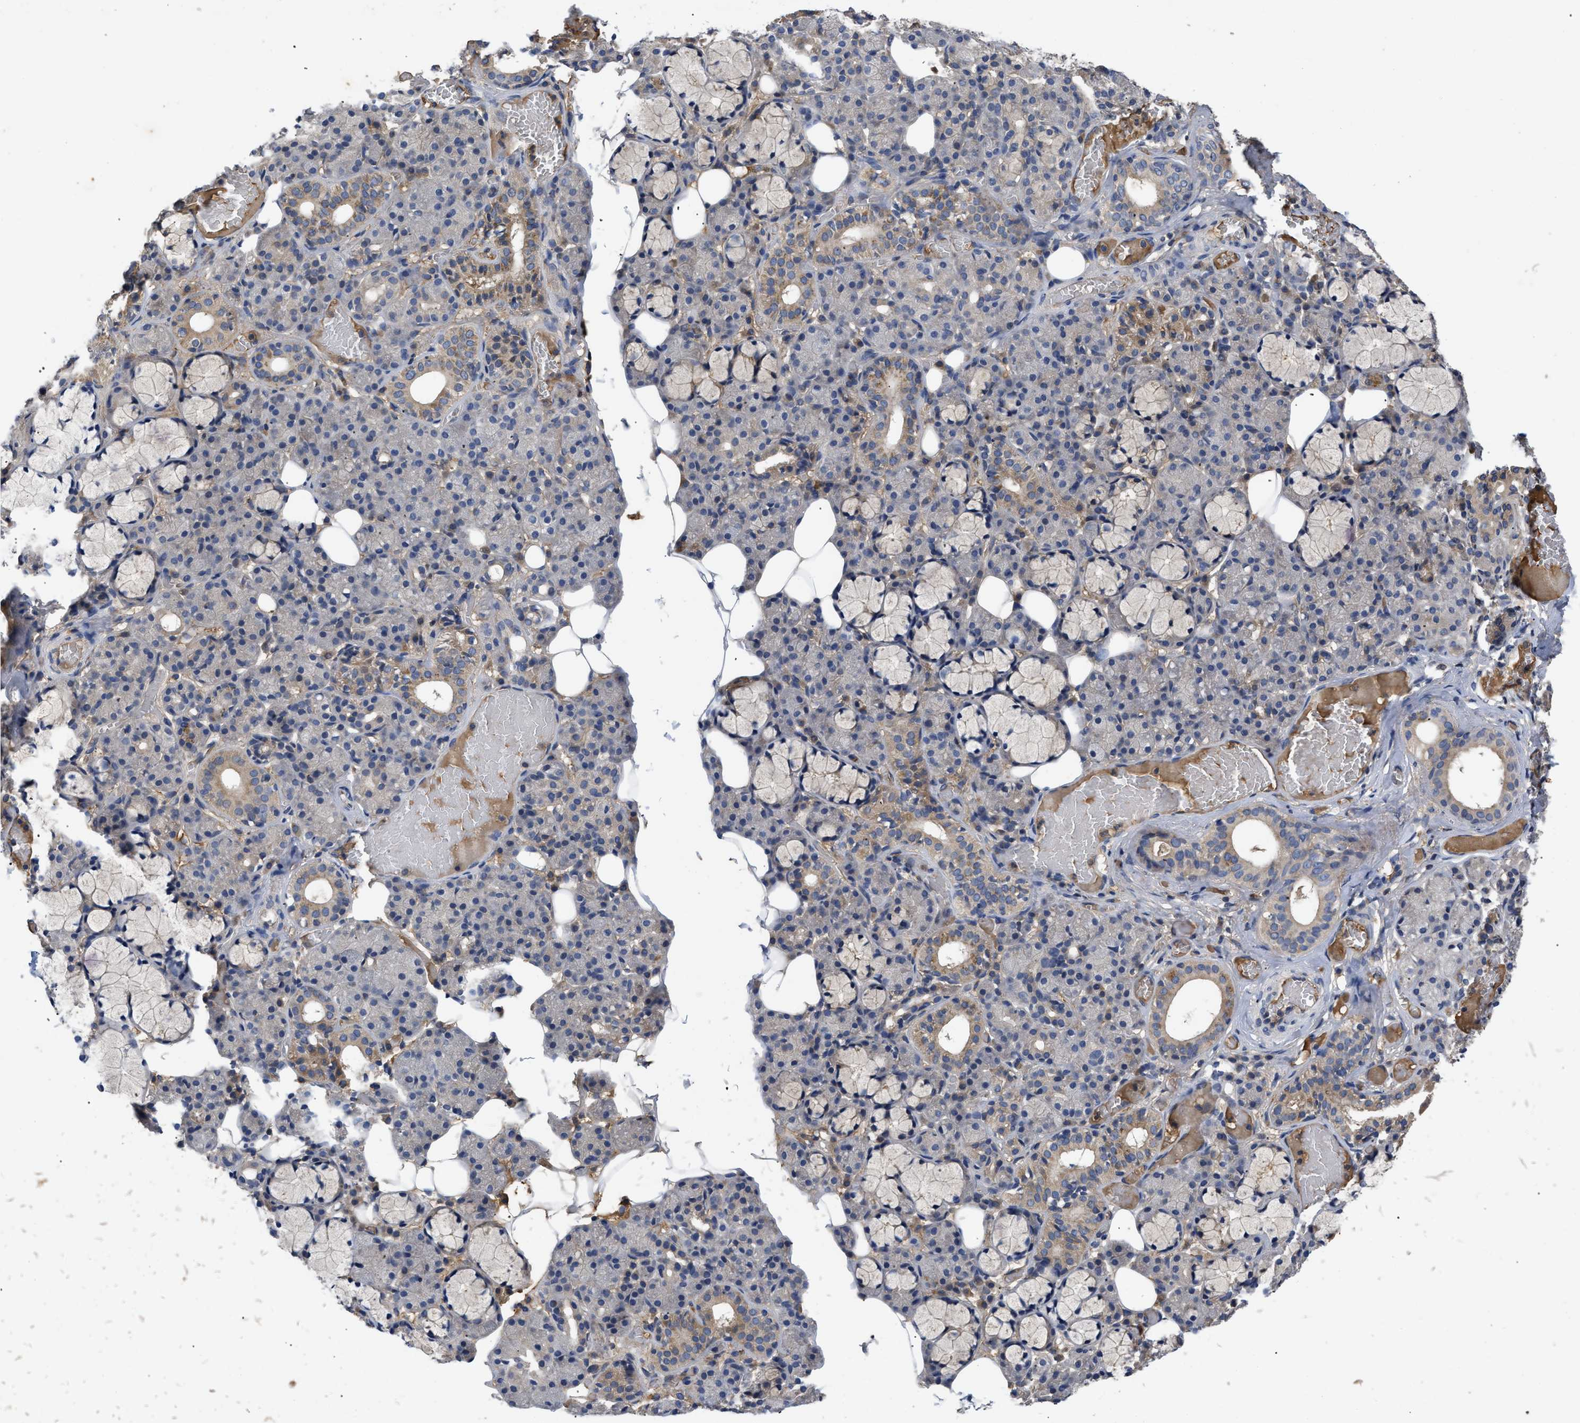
{"staining": {"intensity": "moderate", "quantity": "25%-75%", "location": "cytoplasmic/membranous"}, "tissue": "salivary gland", "cell_type": "Glandular cells", "image_type": "normal", "snomed": [{"axis": "morphology", "description": "Normal tissue, NOS"}, {"axis": "topography", "description": "Salivary gland"}], "caption": "Glandular cells exhibit medium levels of moderate cytoplasmic/membranous expression in approximately 25%-75% of cells in benign salivary gland.", "gene": "VPS4A", "patient": {"sex": "male", "age": 63}}